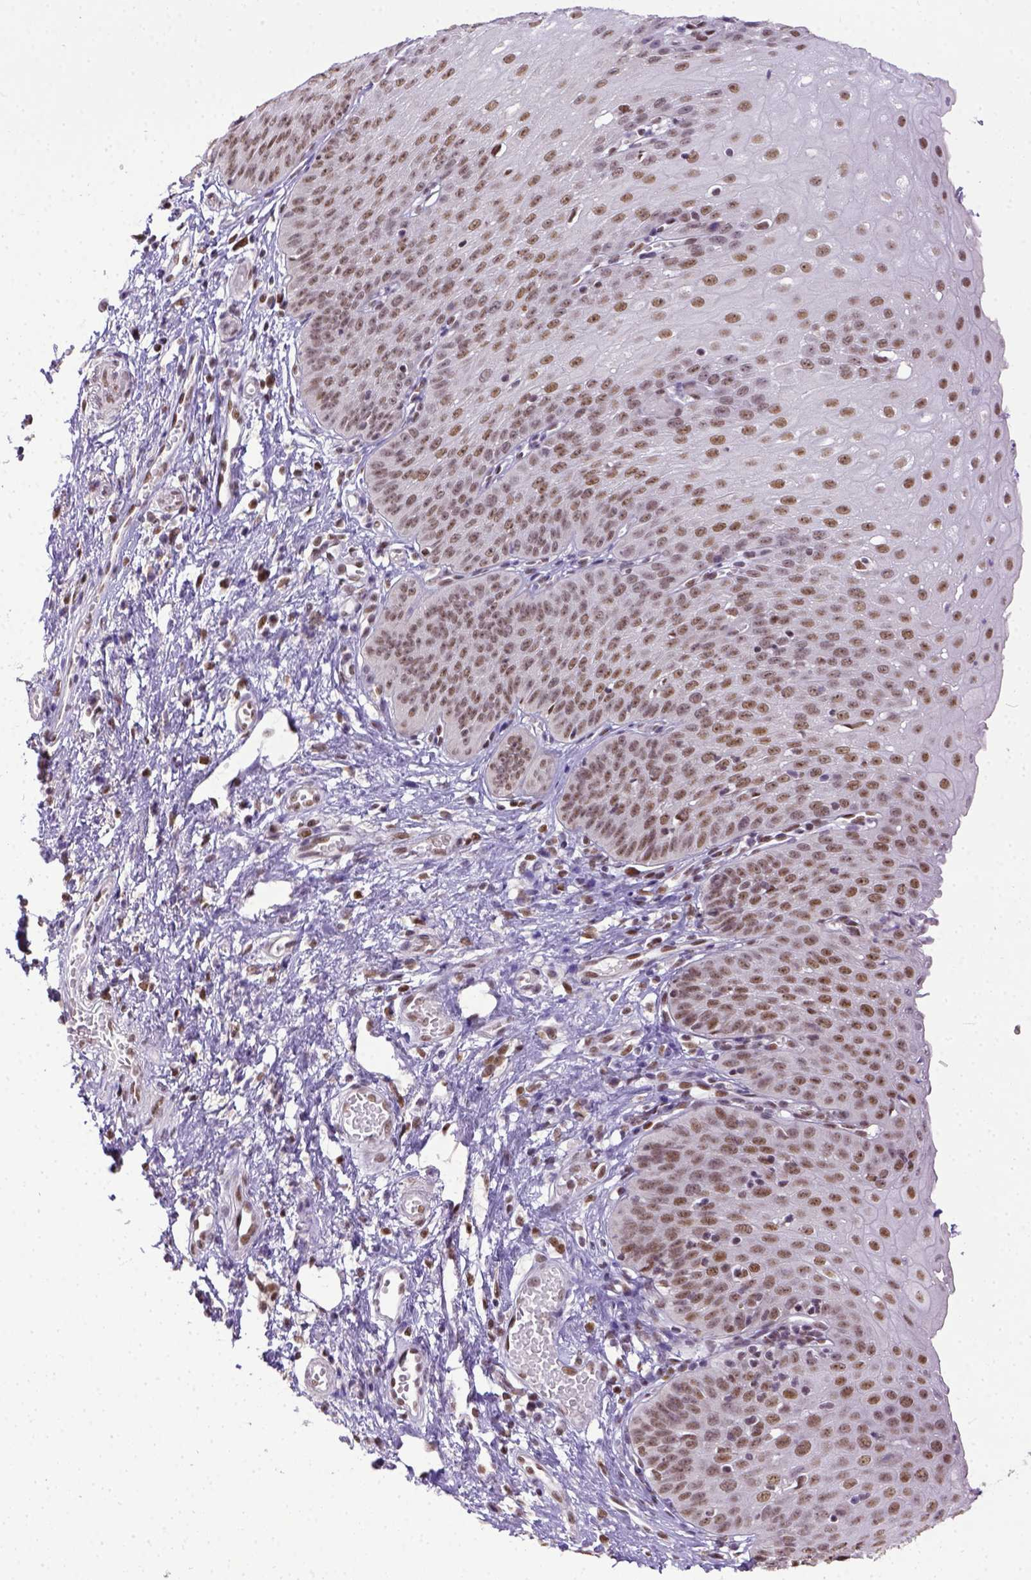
{"staining": {"intensity": "moderate", "quantity": ">75%", "location": "nuclear"}, "tissue": "esophagus", "cell_type": "Squamous epithelial cells", "image_type": "normal", "snomed": [{"axis": "morphology", "description": "Normal tissue, NOS"}, {"axis": "topography", "description": "Esophagus"}], "caption": "Normal esophagus was stained to show a protein in brown. There is medium levels of moderate nuclear positivity in approximately >75% of squamous epithelial cells.", "gene": "ERCC1", "patient": {"sex": "male", "age": 71}}